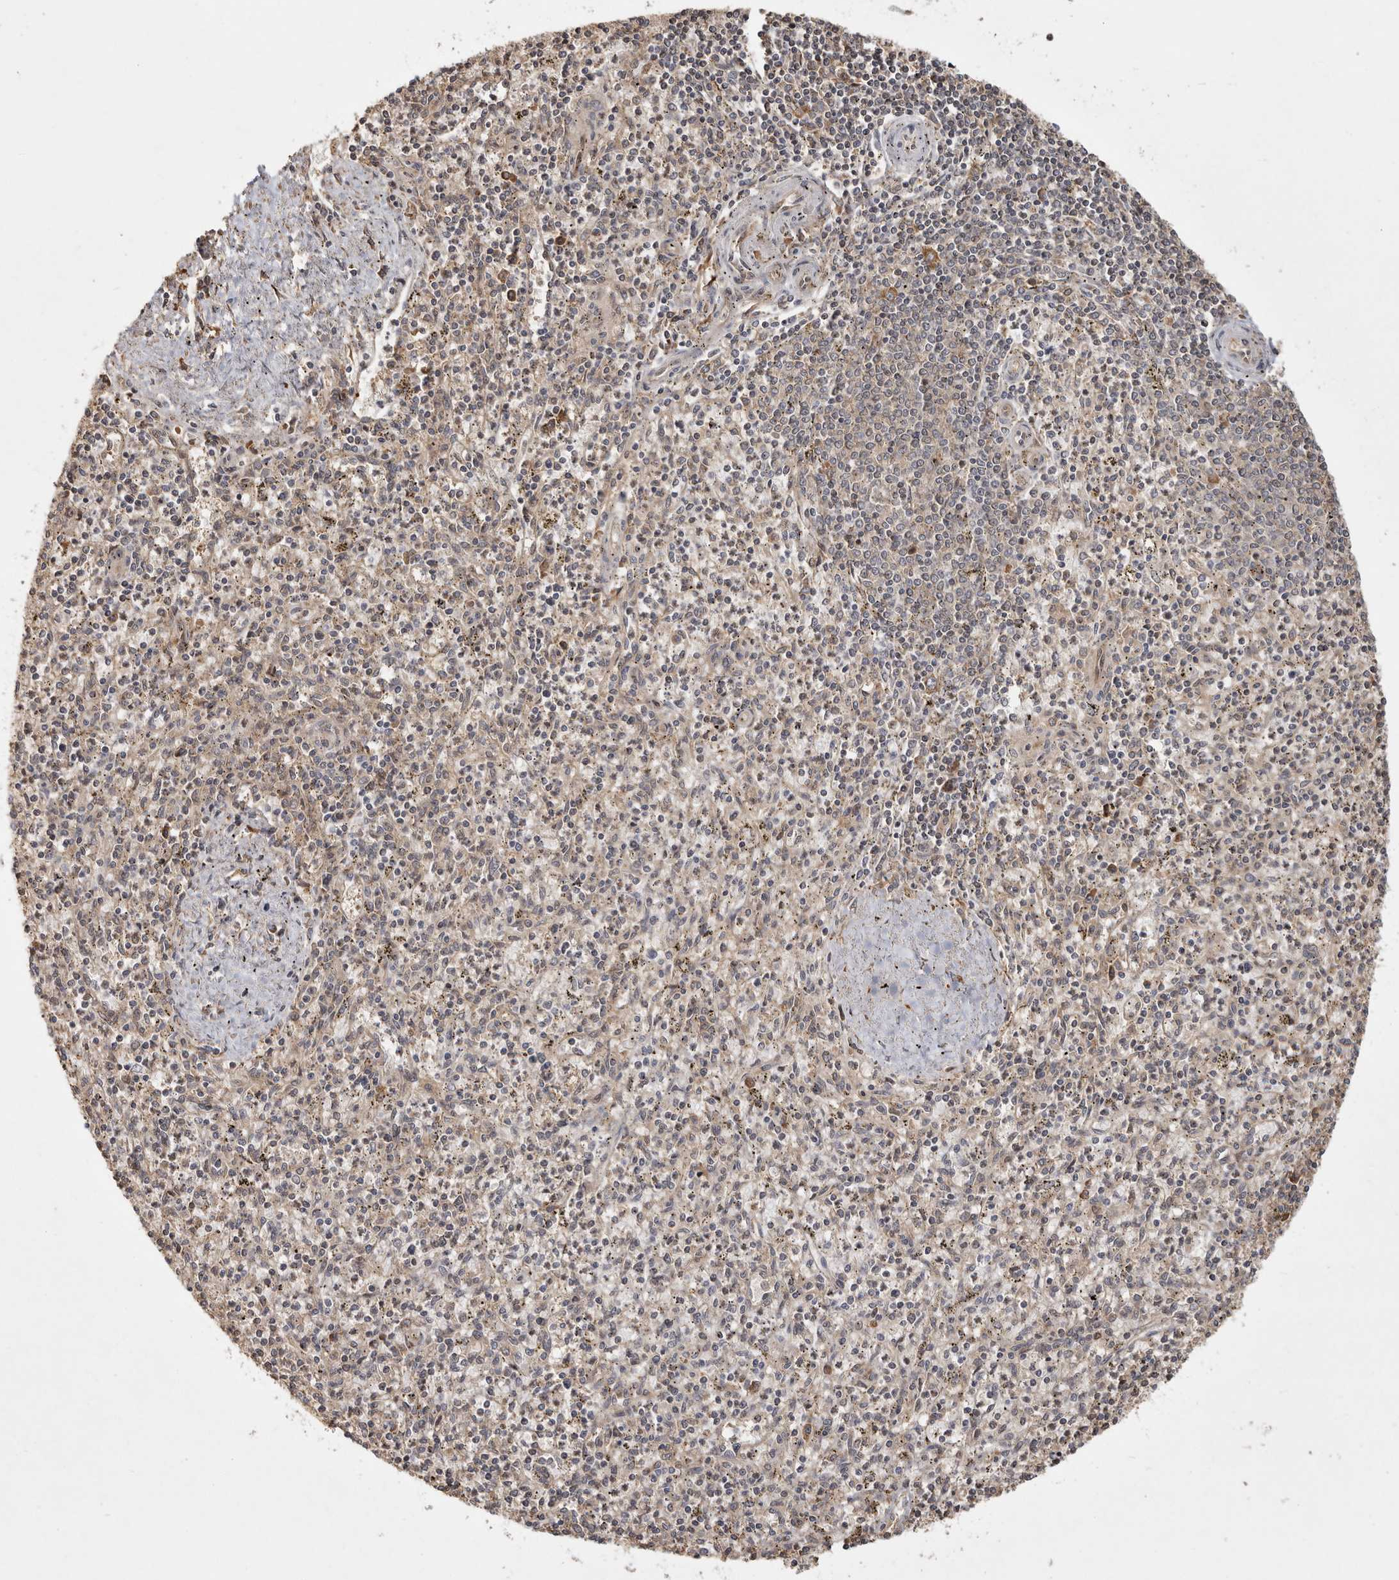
{"staining": {"intensity": "moderate", "quantity": "<25%", "location": "cytoplasmic/membranous"}, "tissue": "spleen", "cell_type": "Cells in red pulp", "image_type": "normal", "snomed": [{"axis": "morphology", "description": "Normal tissue, NOS"}, {"axis": "topography", "description": "Spleen"}], "caption": "Immunohistochemistry (IHC) of unremarkable human spleen displays low levels of moderate cytoplasmic/membranous positivity in about <25% of cells in red pulp.", "gene": "CAMSAP2", "patient": {"sex": "male", "age": 72}}